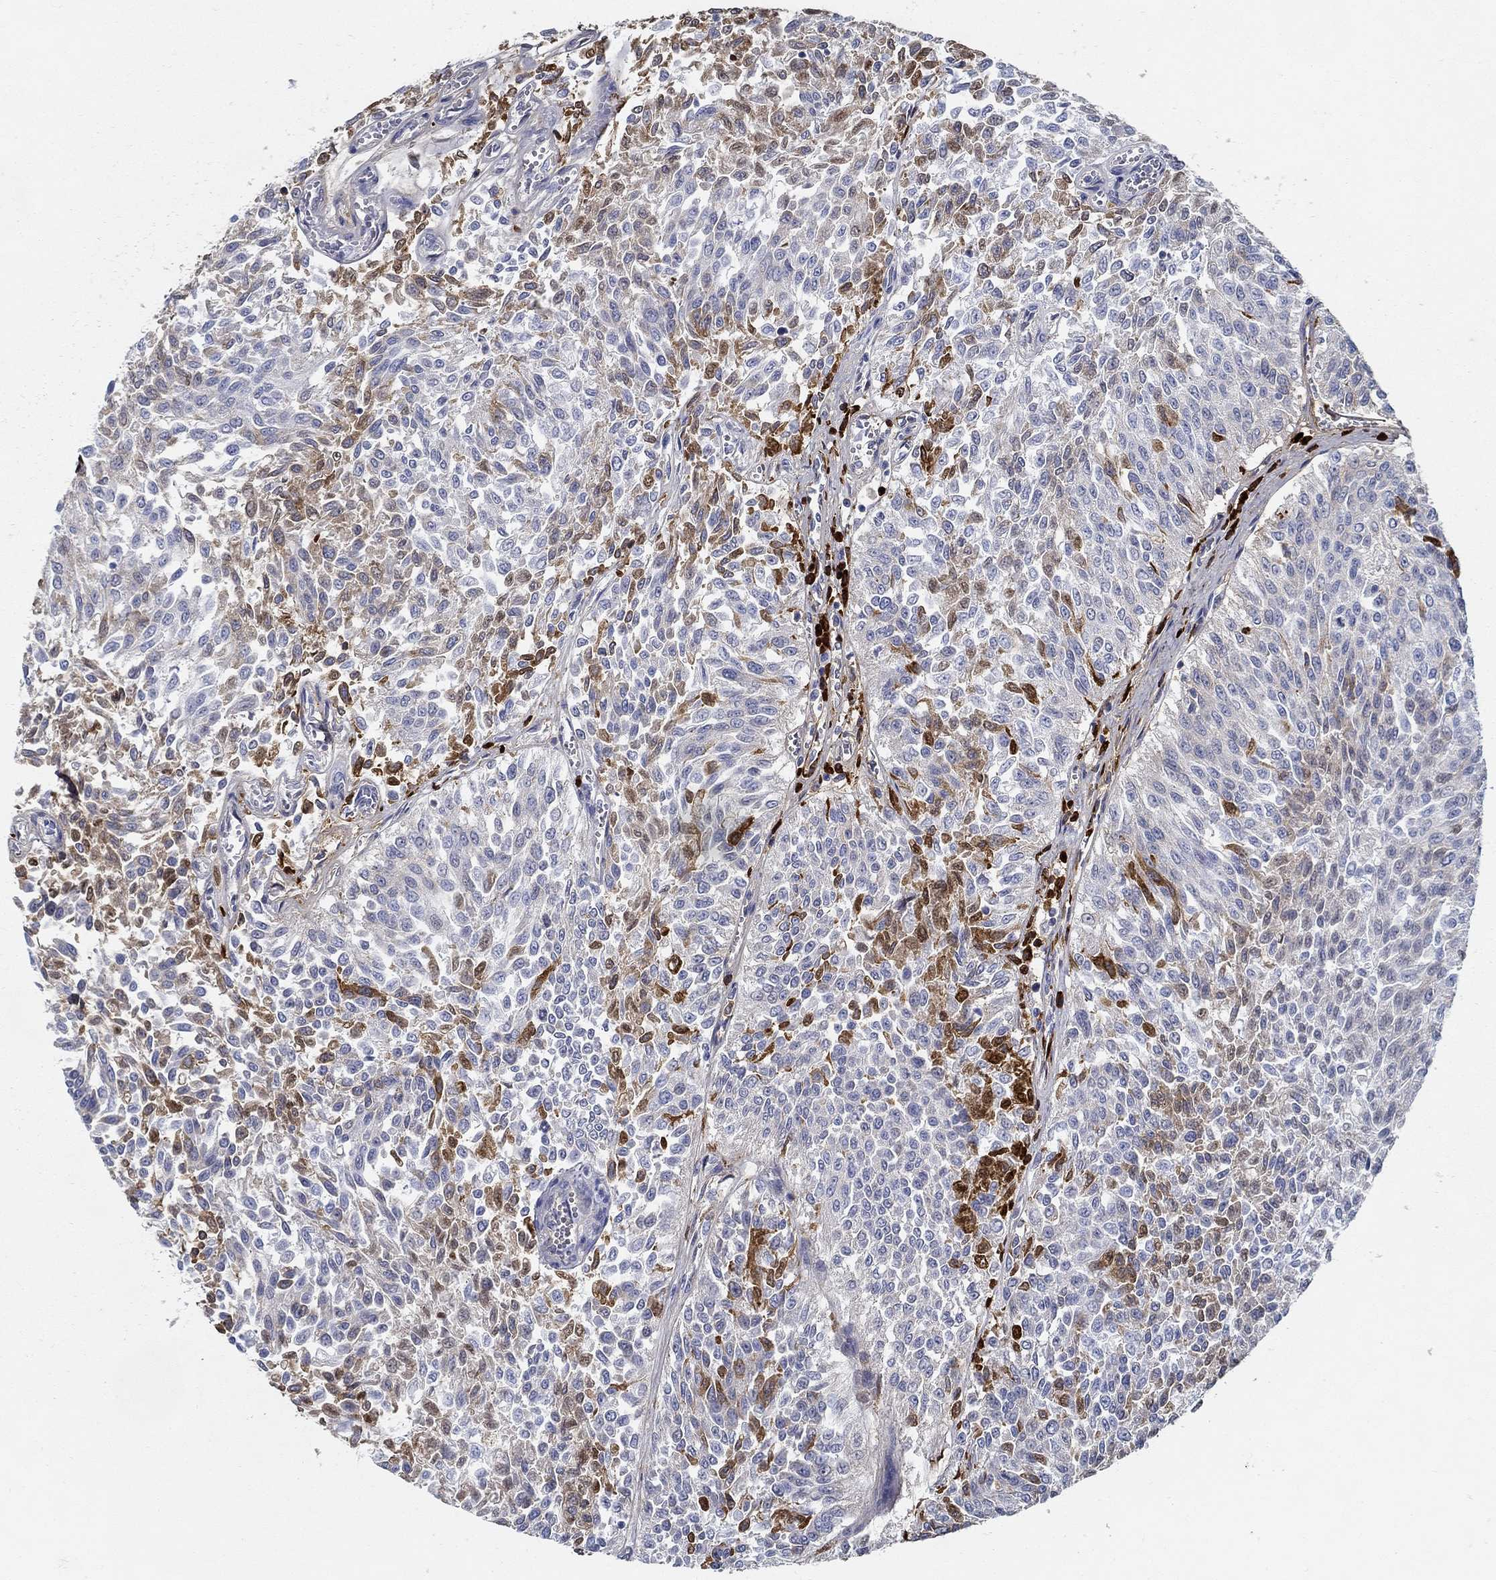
{"staining": {"intensity": "strong", "quantity": "<25%", "location": "nuclear"}, "tissue": "urothelial cancer", "cell_type": "Tumor cells", "image_type": "cancer", "snomed": [{"axis": "morphology", "description": "Urothelial carcinoma, Low grade"}, {"axis": "topography", "description": "Urinary bladder"}], "caption": "Immunohistochemical staining of urothelial cancer demonstrates strong nuclear protein positivity in approximately <25% of tumor cells. (Brightfield microscopy of DAB IHC at high magnification).", "gene": "TGFBI", "patient": {"sex": "male", "age": 78}}